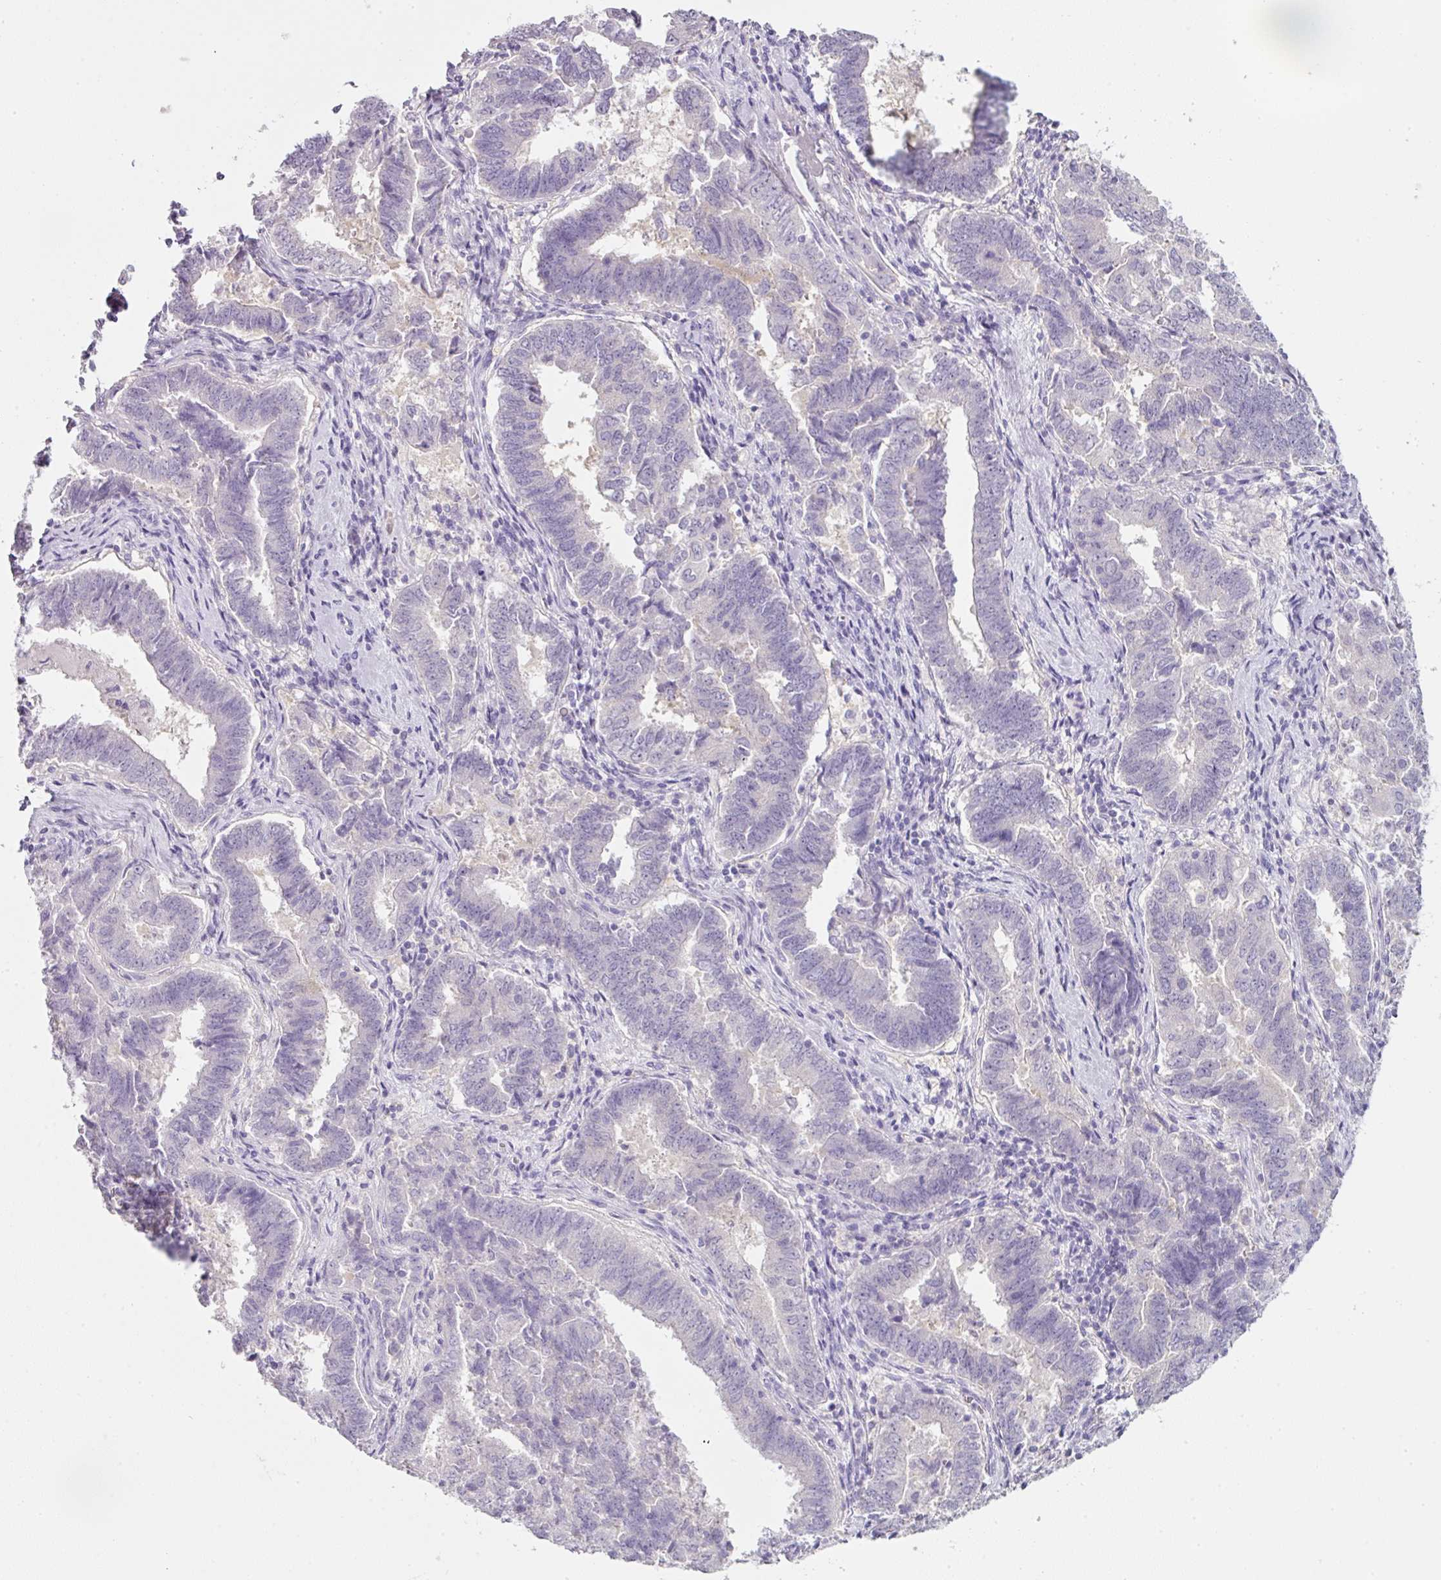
{"staining": {"intensity": "negative", "quantity": "none", "location": "none"}, "tissue": "endometrial cancer", "cell_type": "Tumor cells", "image_type": "cancer", "snomed": [{"axis": "morphology", "description": "Adenocarcinoma, NOS"}, {"axis": "topography", "description": "Endometrium"}], "caption": "This is an immunohistochemistry image of adenocarcinoma (endometrial). There is no positivity in tumor cells.", "gene": "SLC2A2", "patient": {"sex": "female", "age": 72}}